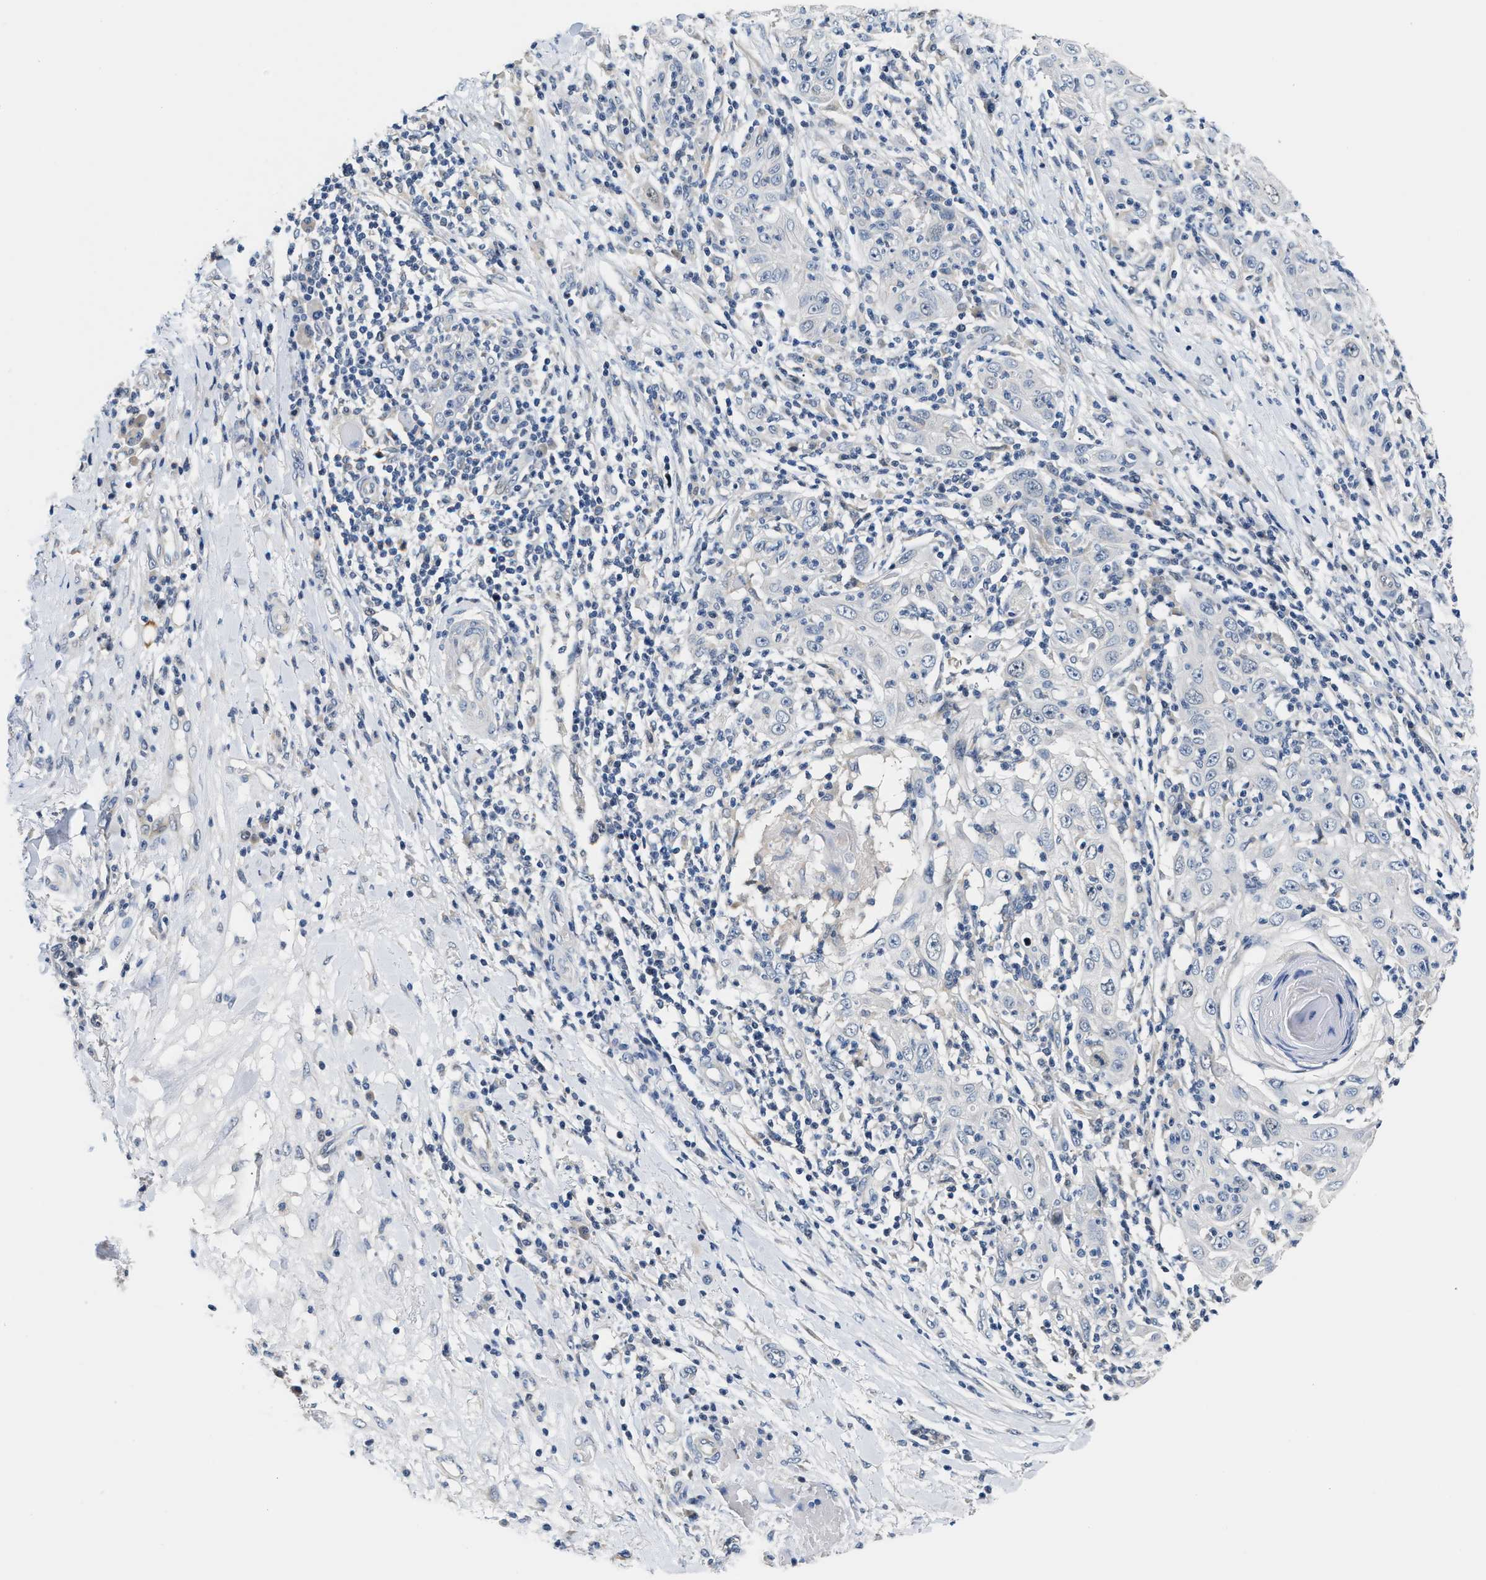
{"staining": {"intensity": "negative", "quantity": "none", "location": "none"}, "tissue": "skin cancer", "cell_type": "Tumor cells", "image_type": "cancer", "snomed": [{"axis": "morphology", "description": "Squamous cell carcinoma, NOS"}, {"axis": "topography", "description": "Skin"}], "caption": "This micrograph is of skin cancer stained with immunohistochemistry to label a protein in brown with the nuclei are counter-stained blue. There is no staining in tumor cells.", "gene": "CLGN", "patient": {"sex": "female", "age": 88}}